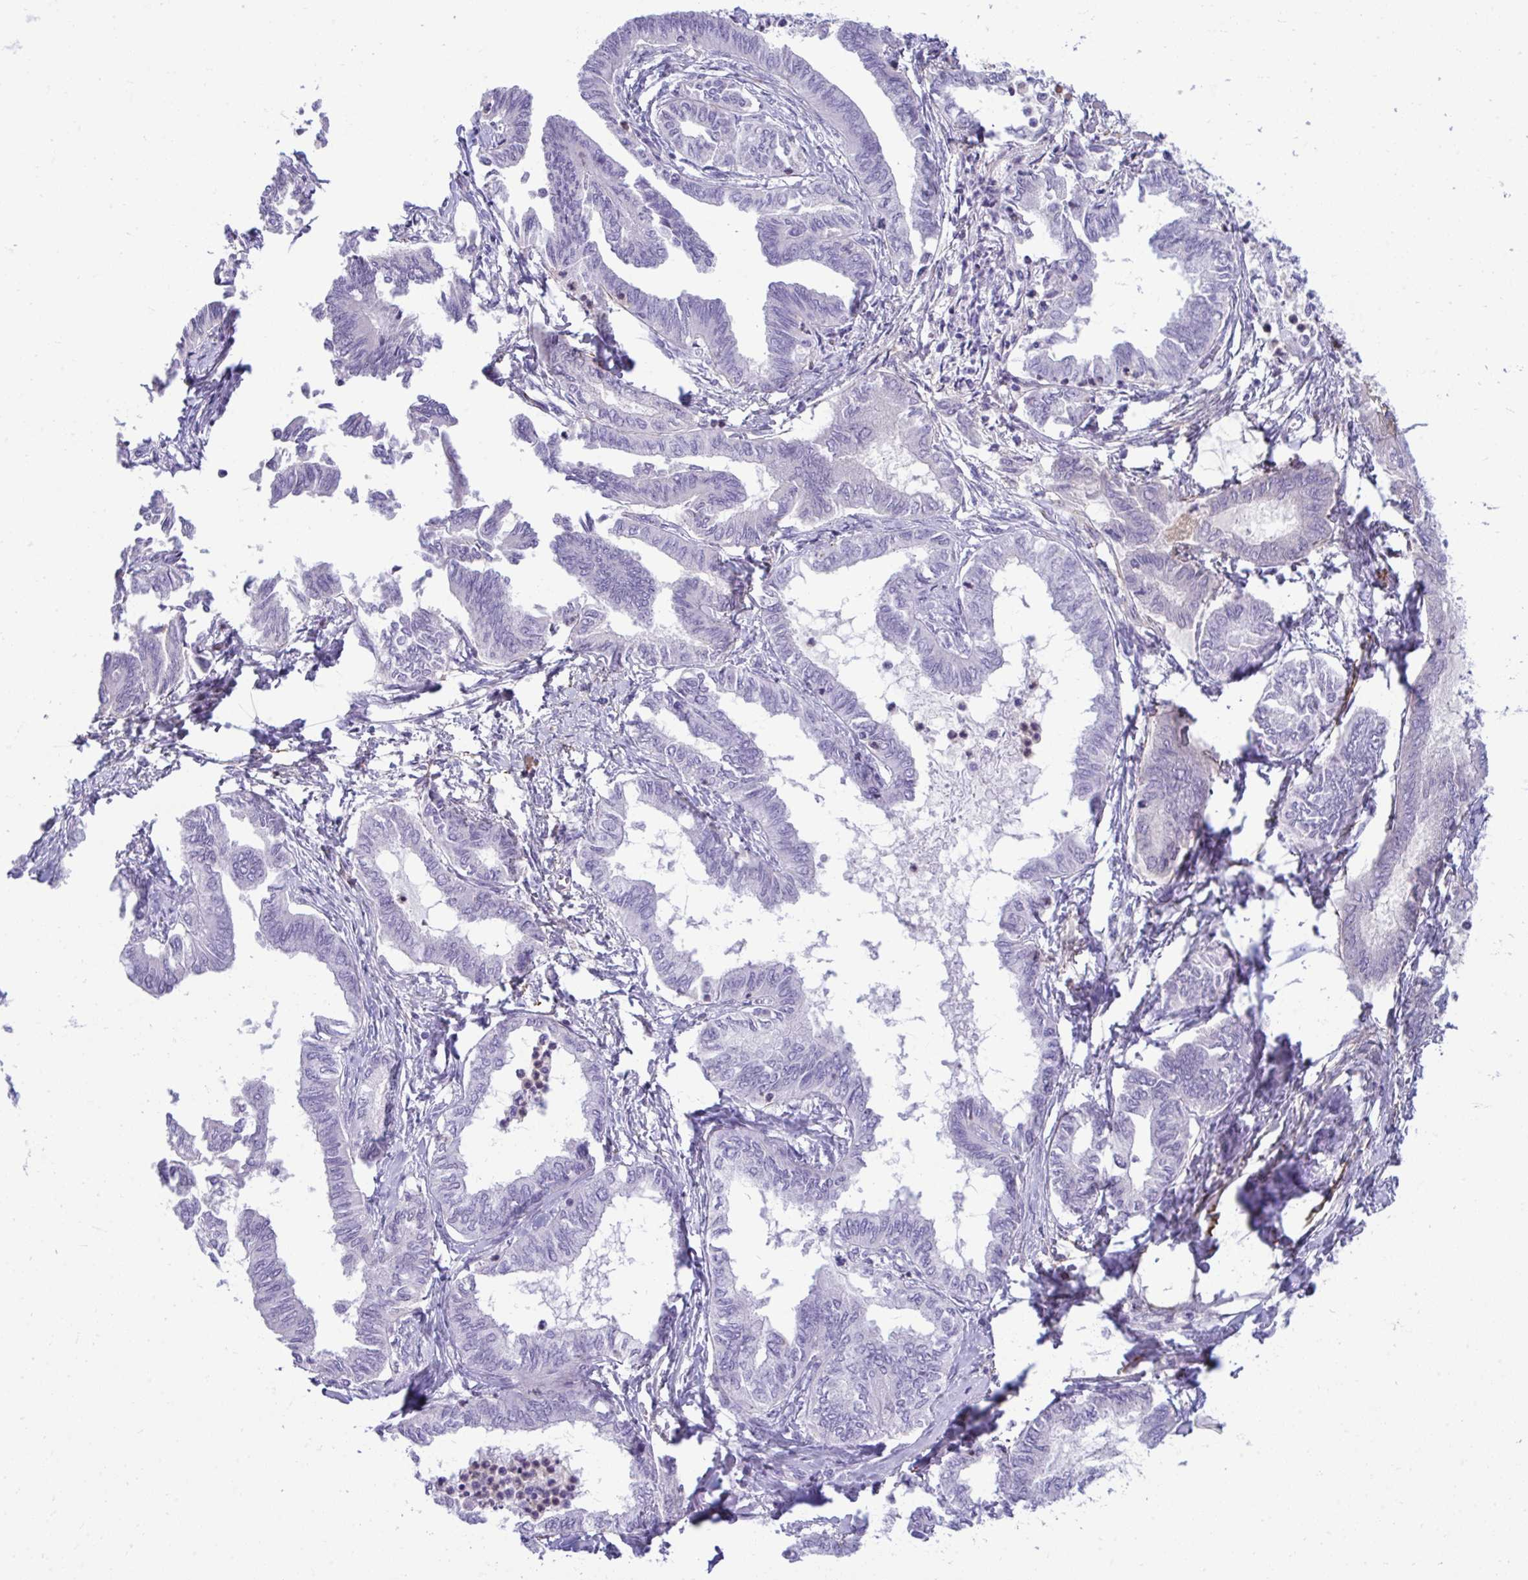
{"staining": {"intensity": "negative", "quantity": "none", "location": "none"}, "tissue": "ovarian cancer", "cell_type": "Tumor cells", "image_type": "cancer", "snomed": [{"axis": "morphology", "description": "Carcinoma, endometroid"}, {"axis": "topography", "description": "Ovary"}], "caption": "The immunohistochemistry (IHC) image has no significant staining in tumor cells of ovarian cancer tissue. (Immunohistochemistry (ihc), brightfield microscopy, high magnification).", "gene": "PIGZ", "patient": {"sex": "female", "age": 70}}